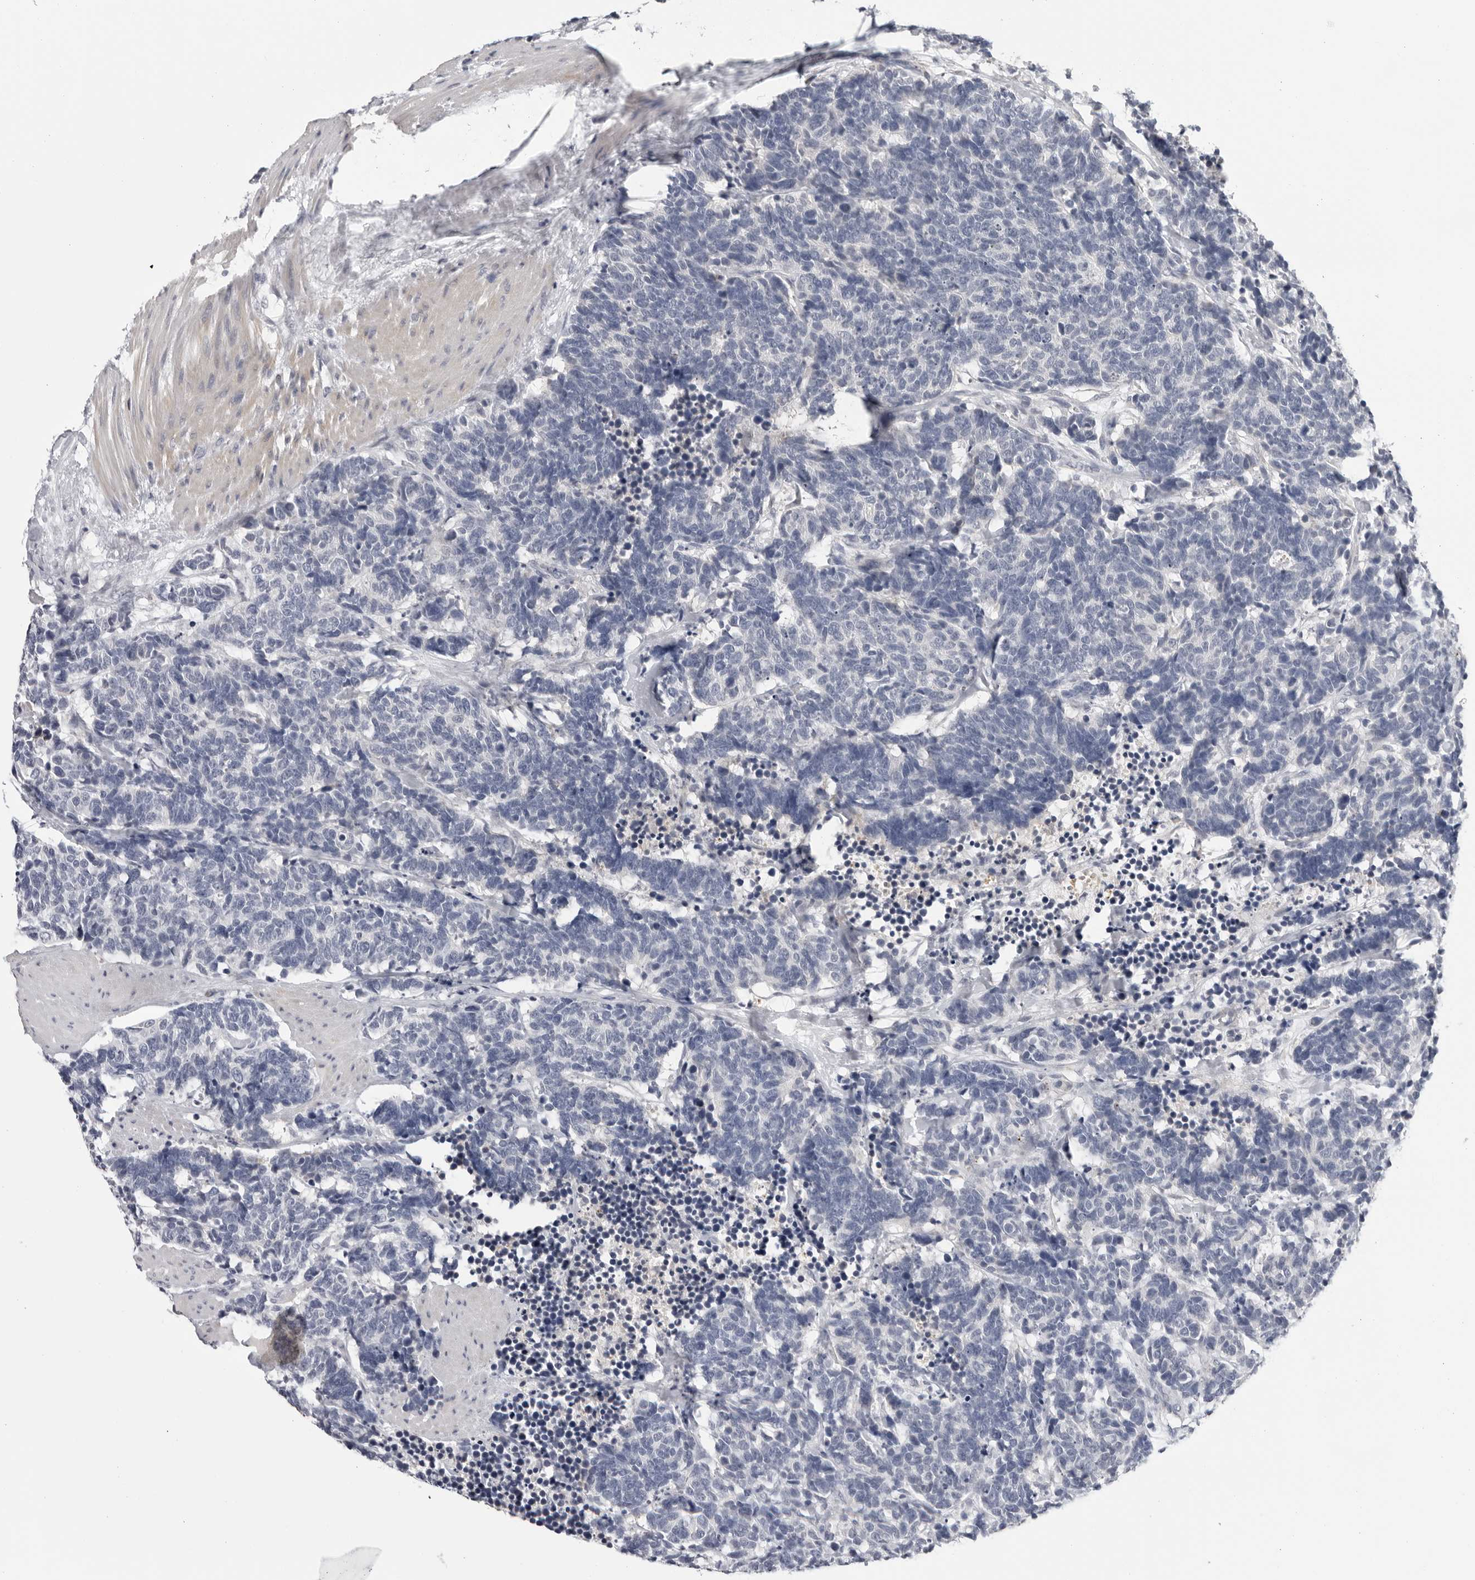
{"staining": {"intensity": "negative", "quantity": "none", "location": "none"}, "tissue": "carcinoid", "cell_type": "Tumor cells", "image_type": "cancer", "snomed": [{"axis": "morphology", "description": "Carcinoma, NOS"}, {"axis": "morphology", "description": "Carcinoid, malignant, NOS"}, {"axis": "topography", "description": "Urinary bladder"}], "caption": "Malignant carcinoid was stained to show a protein in brown. There is no significant positivity in tumor cells.", "gene": "ZNF502", "patient": {"sex": "male", "age": 57}}